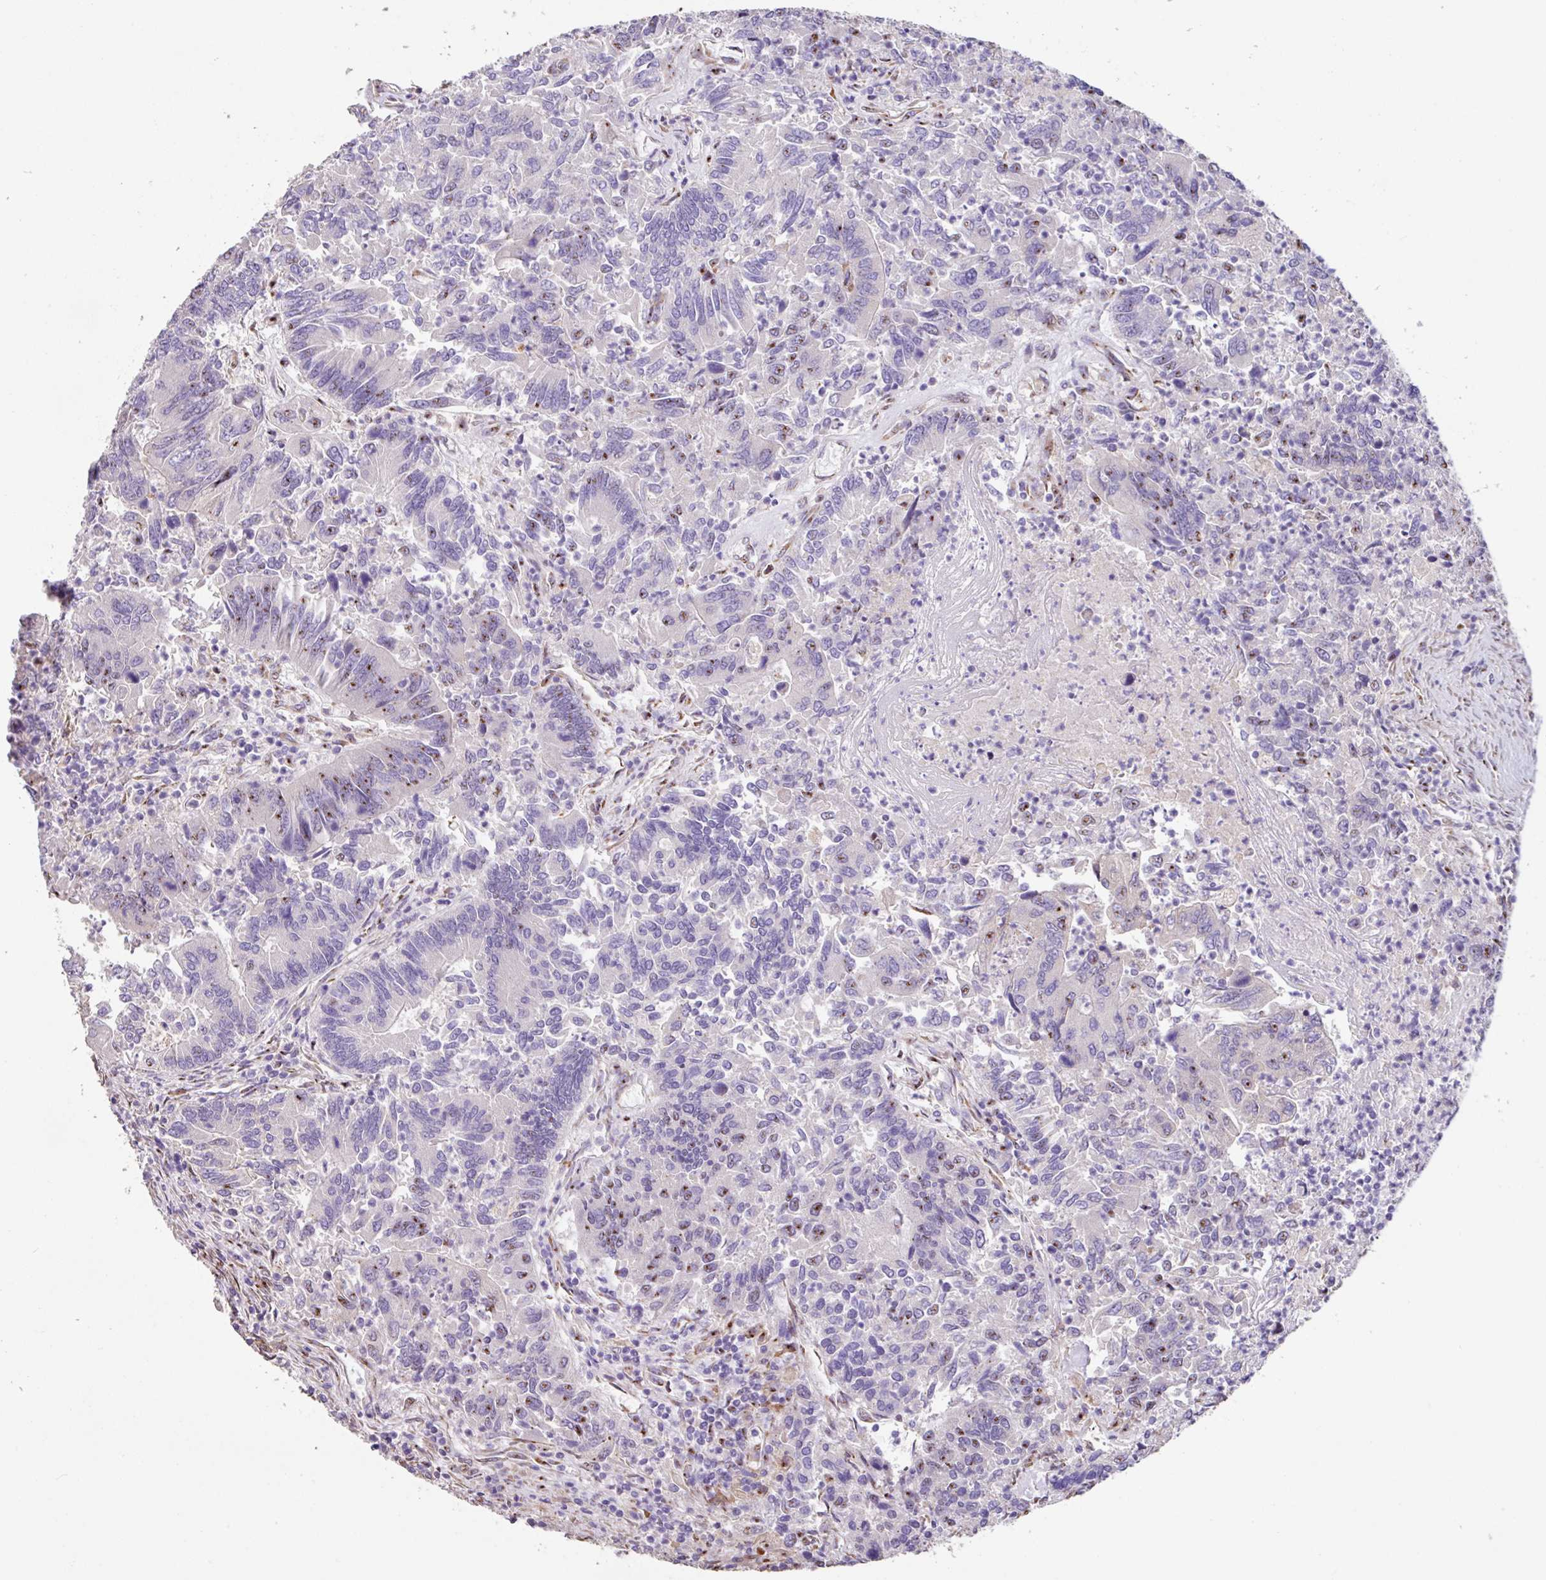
{"staining": {"intensity": "moderate", "quantity": "<25%", "location": "nuclear"}, "tissue": "colorectal cancer", "cell_type": "Tumor cells", "image_type": "cancer", "snomed": [{"axis": "morphology", "description": "Adenocarcinoma, NOS"}, {"axis": "topography", "description": "Colon"}], "caption": "DAB (3,3'-diaminobenzidine) immunohistochemical staining of human colorectal cancer (adenocarcinoma) shows moderate nuclear protein staining in about <25% of tumor cells.", "gene": "ZG16", "patient": {"sex": "female", "age": 67}}